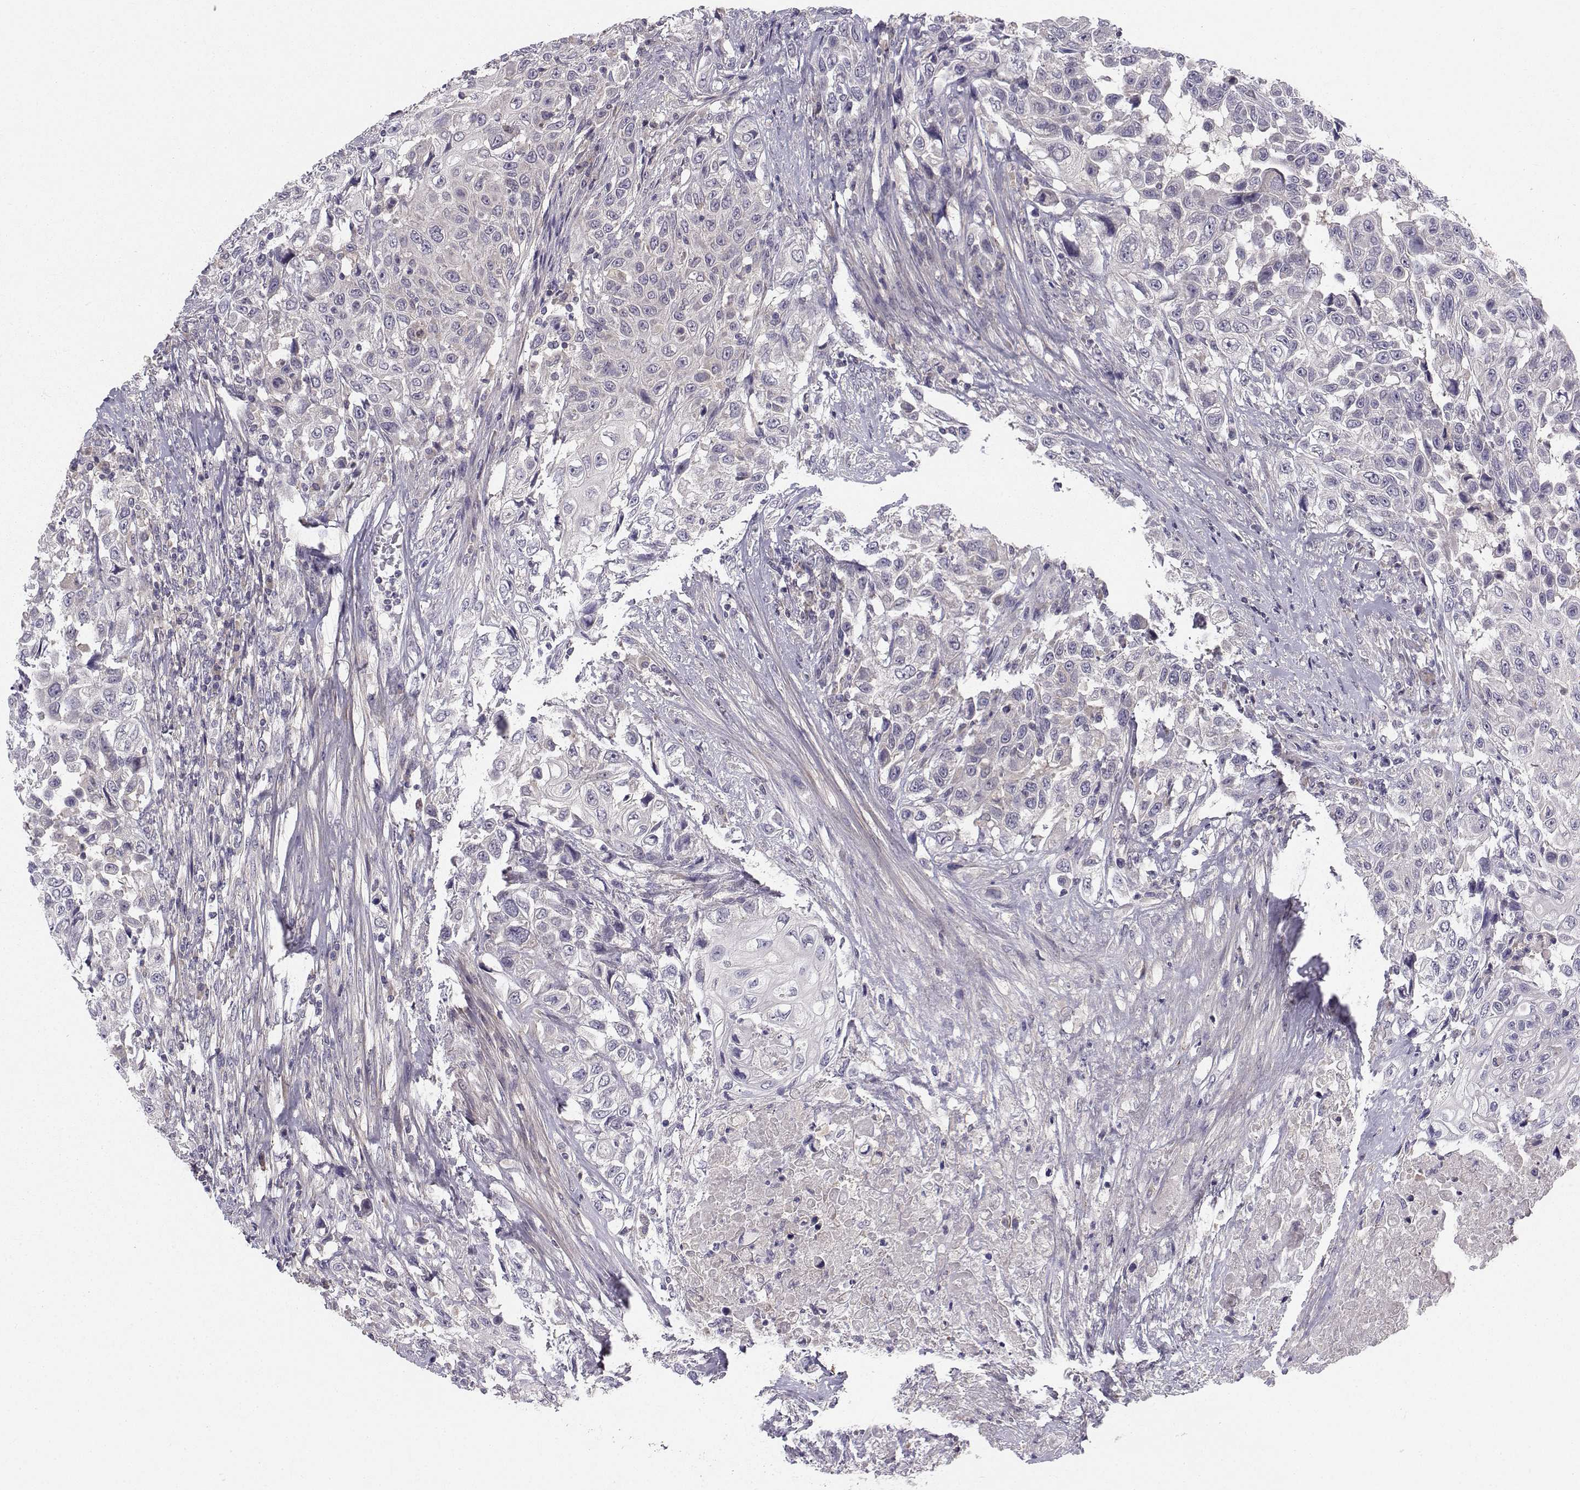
{"staining": {"intensity": "negative", "quantity": "none", "location": "none"}, "tissue": "urothelial cancer", "cell_type": "Tumor cells", "image_type": "cancer", "snomed": [{"axis": "morphology", "description": "Urothelial carcinoma, High grade"}, {"axis": "topography", "description": "Urinary bladder"}], "caption": "Photomicrograph shows no significant protein positivity in tumor cells of urothelial cancer. (DAB (3,3'-diaminobenzidine) immunohistochemistry (IHC) visualized using brightfield microscopy, high magnification).", "gene": "PEX5L", "patient": {"sex": "female", "age": 56}}